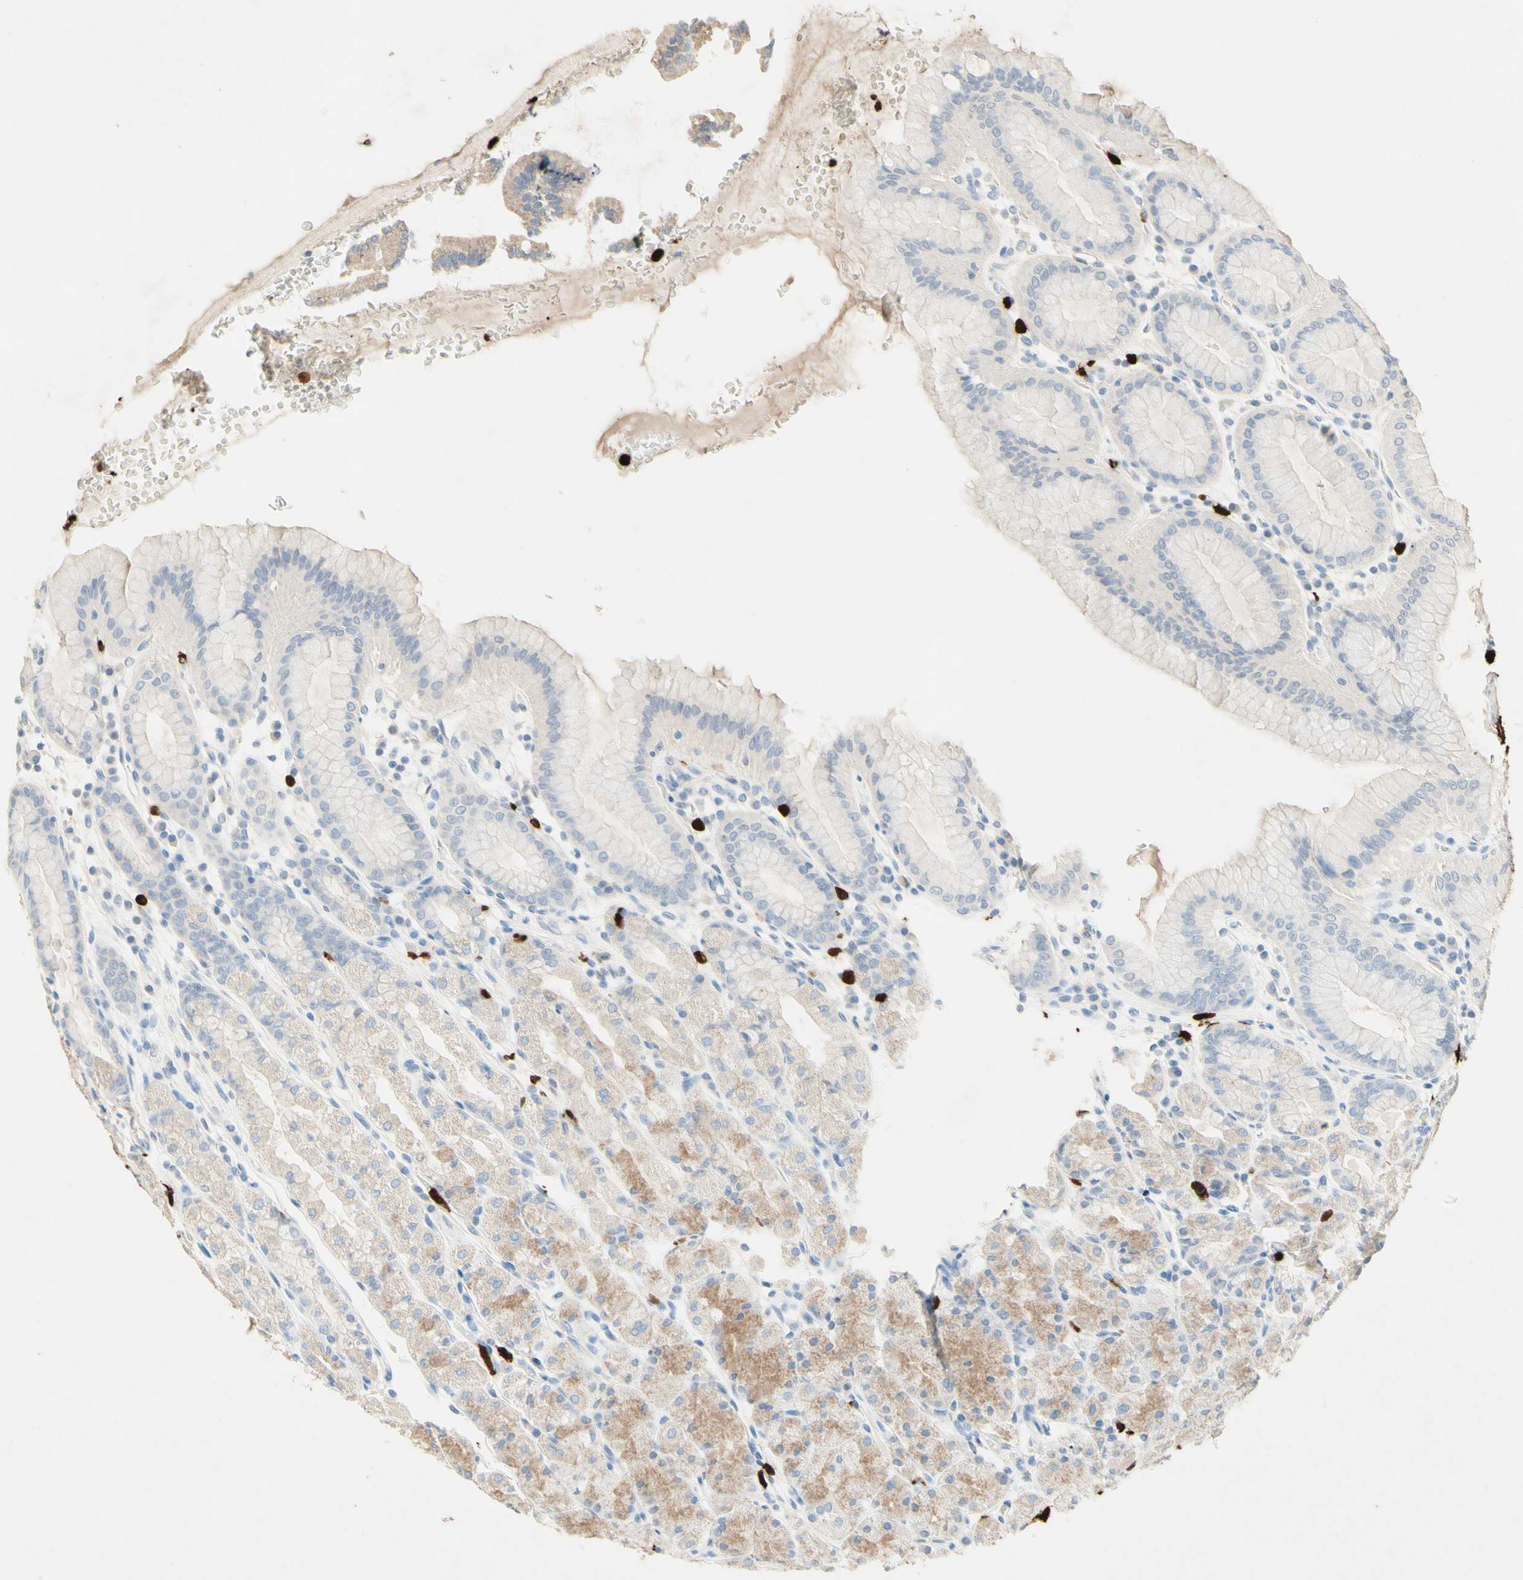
{"staining": {"intensity": "moderate", "quantity": "25%-75%", "location": "cytoplasmic/membranous"}, "tissue": "stomach", "cell_type": "Glandular cells", "image_type": "normal", "snomed": [{"axis": "morphology", "description": "Normal tissue, NOS"}, {"axis": "topography", "description": "Stomach, upper"}], "caption": "About 25%-75% of glandular cells in unremarkable stomach demonstrate moderate cytoplasmic/membranous protein staining as visualized by brown immunohistochemical staining.", "gene": "NFKBIZ", "patient": {"sex": "male", "age": 68}}